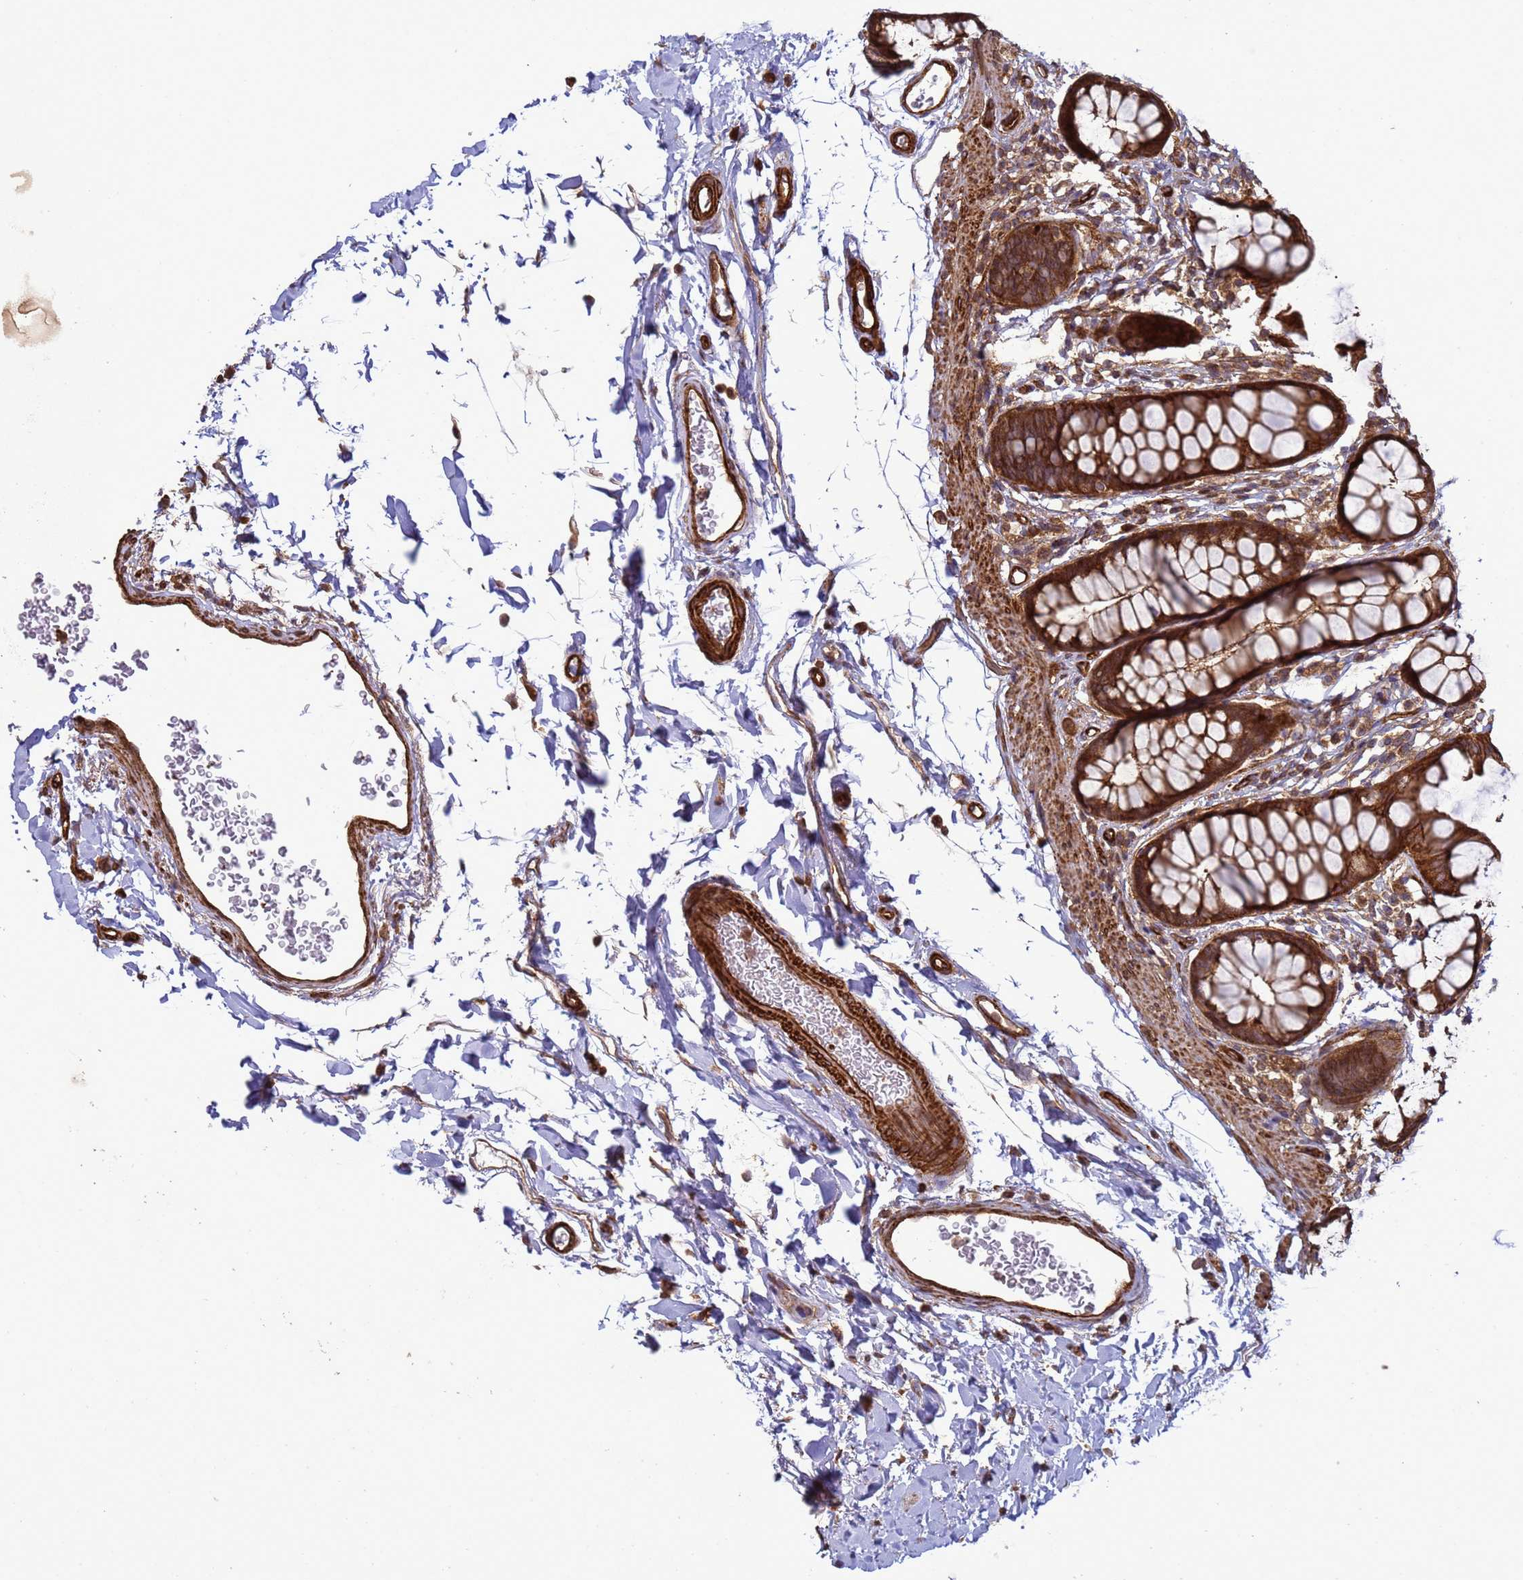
{"staining": {"intensity": "strong", "quantity": ">75%", "location": "cytoplasmic/membranous"}, "tissue": "rectum", "cell_type": "Glandular cells", "image_type": "normal", "snomed": [{"axis": "morphology", "description": "Normal tissue, NOS"}, {"axis": "topography", "description": "Rectum"}], "caption": "Protein staining by IHC shows strong cytoplasmic/membranous staining in about >75% of glandular cells in normal rectum.", "gene": "CNOT1", "patient": {"sex": "female", "age": 65}}